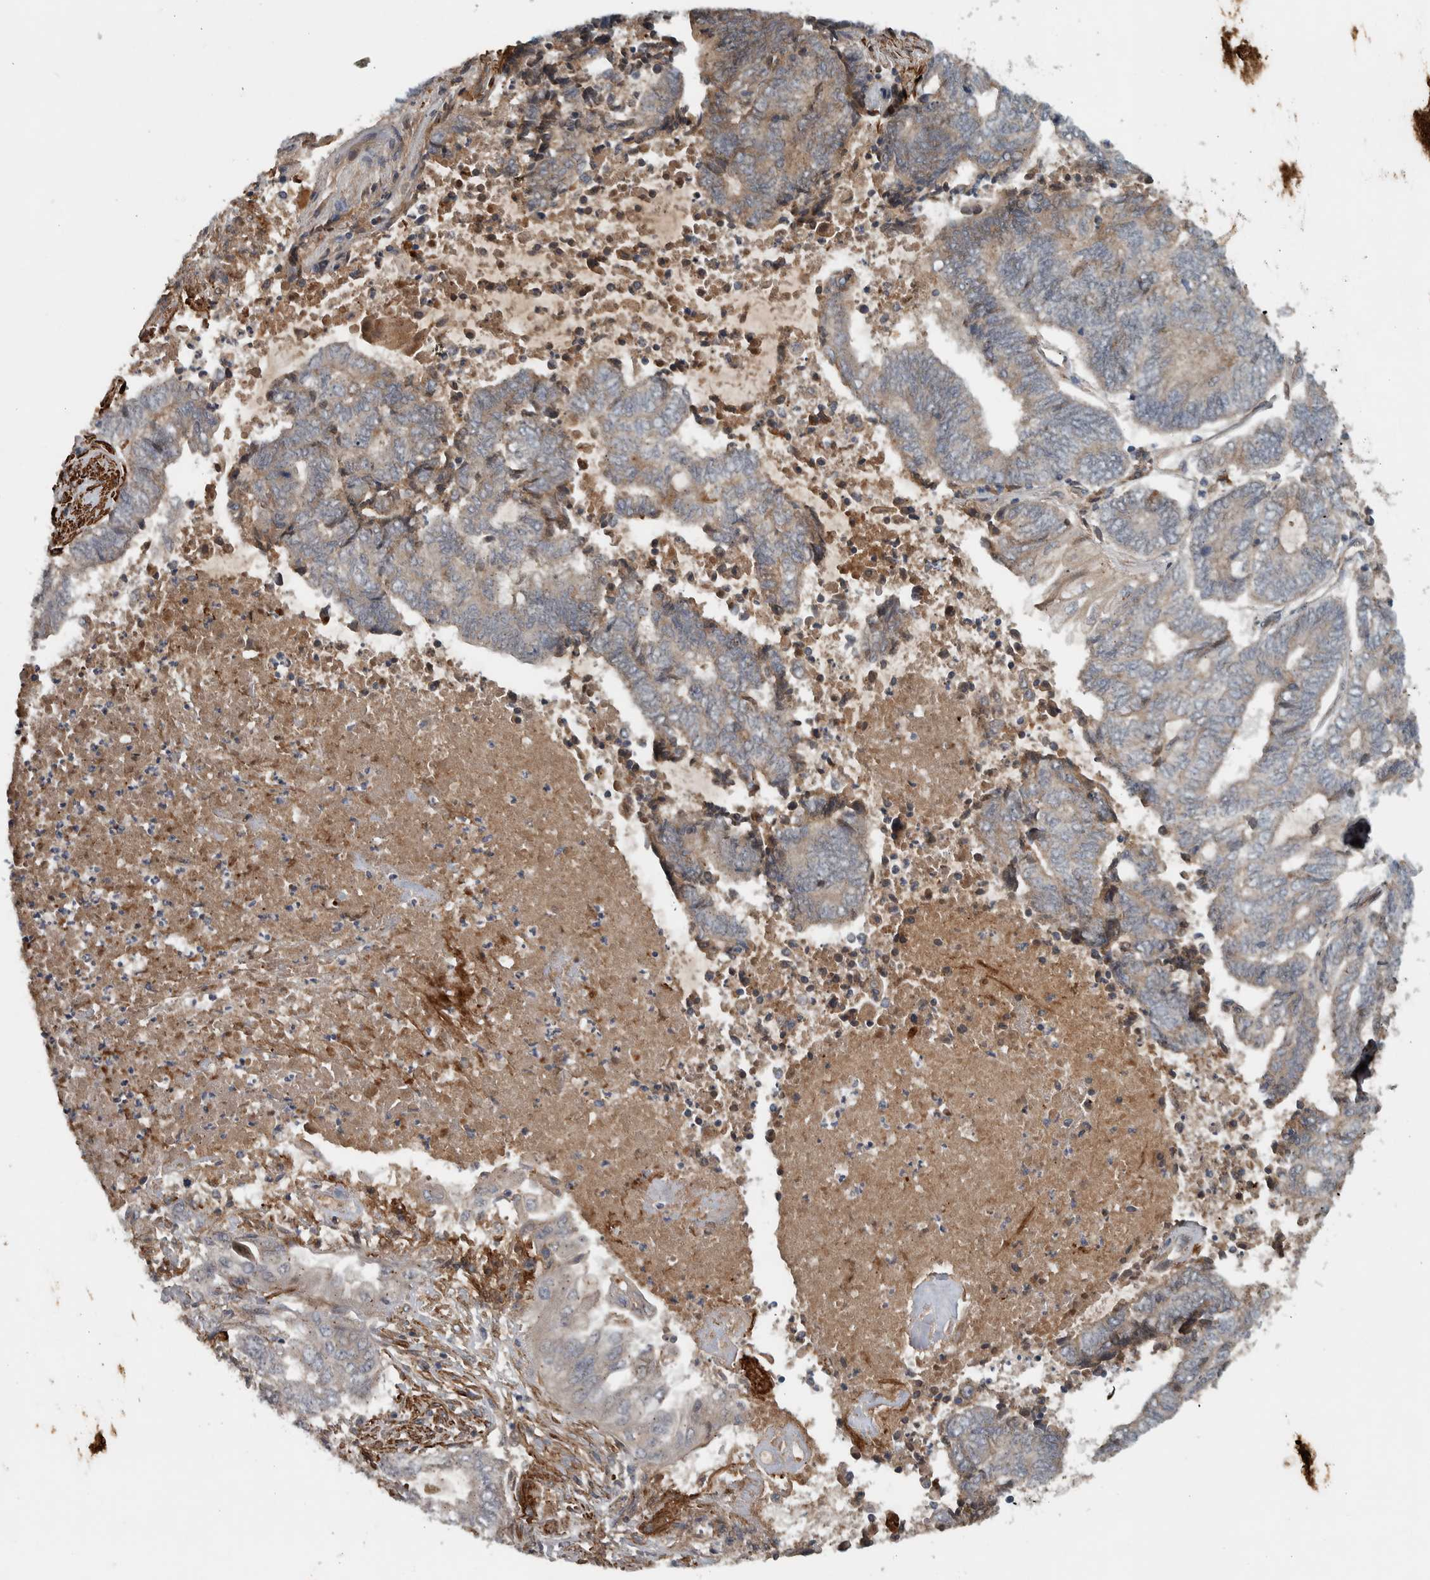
{"staining": {"intensity": "weak", "quantity": "25%-75%", "location": "cytoplasmic/membranous"}, "tissue": "endometrial cancer", "cell_type": "Tumor cells", "image_type": "cancer", "snomed": [{"axis": "morphology", "description": "Adenocarcinoma, NOS"}, {"axis": "topography", "description": "Uterus"}, {"axis": "topography", "description": "Endometrium"}], "caption": "Protein expression analysis of endometrial adenocarcinoma exhibits weak cytoplasmic/membranous positivity in approximately 25%-75% of tumor cells.", "gene": "LBHD1", "patient": {"sex": "female", "age": 70}}